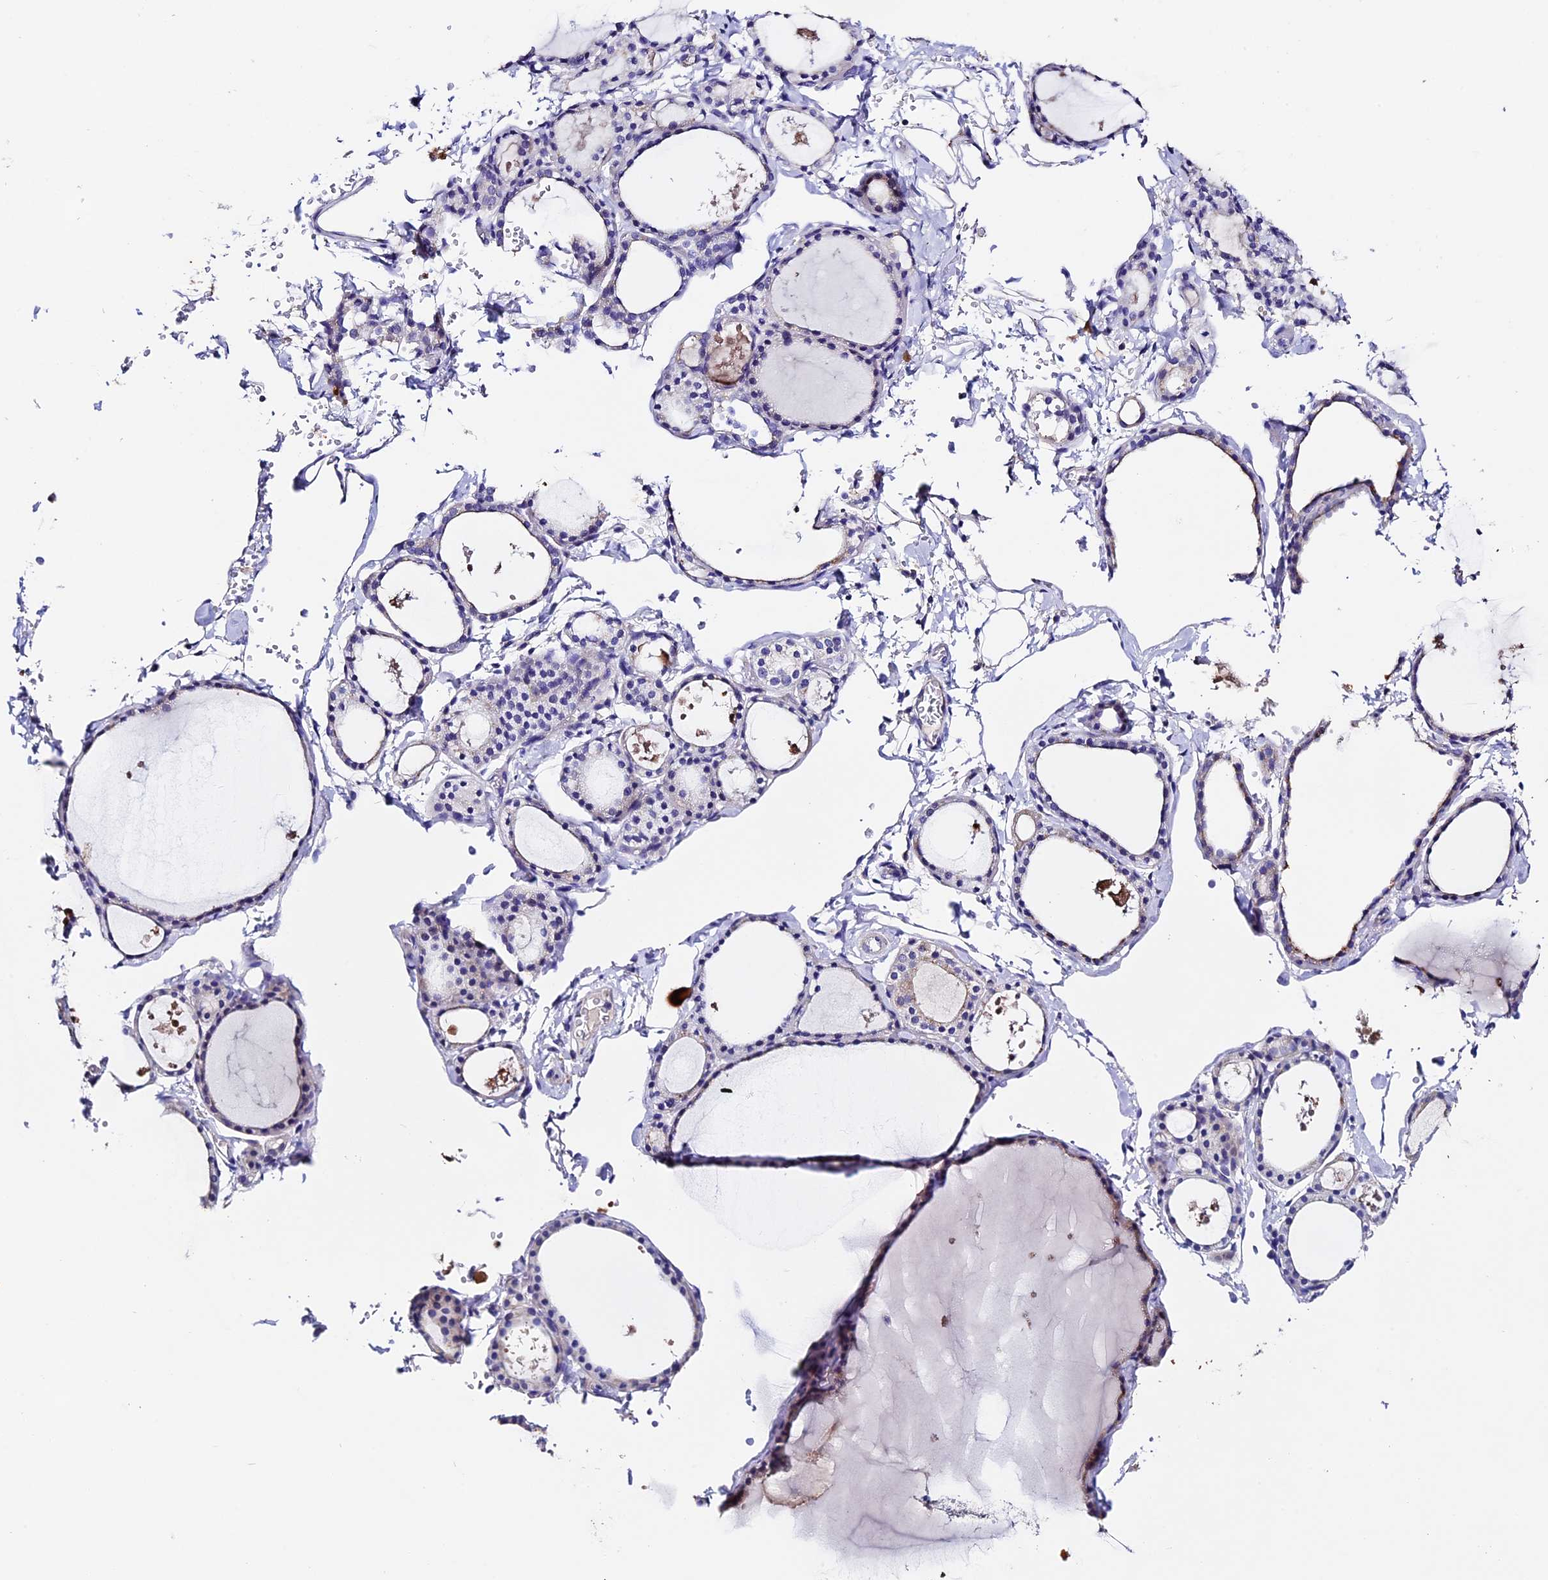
{"staining": {"intensity": "moderate", "quantity": "<25%", "location": "cytoplasmic/membranous"}, "tissue": "thyroid gland", "cell_type": "Glandular cells", "image_type": "normal", "snomed": [{"axis": "morphology", "description": "Normal tissue, NOS"}, {"axis": "topography", "description": "Thyroid gland"}], "caption": "Glandular cells demonstrate low levels of moderate cytoplasmic/membranous expression in about <25% of cells in benign thyroid gland. (DAB (3,3'-diaminobenzidine) IHC with brightfield microscopy, high magnification).", "gene": "FBXW9", "patient": {"sex": "male", "age": 56}}